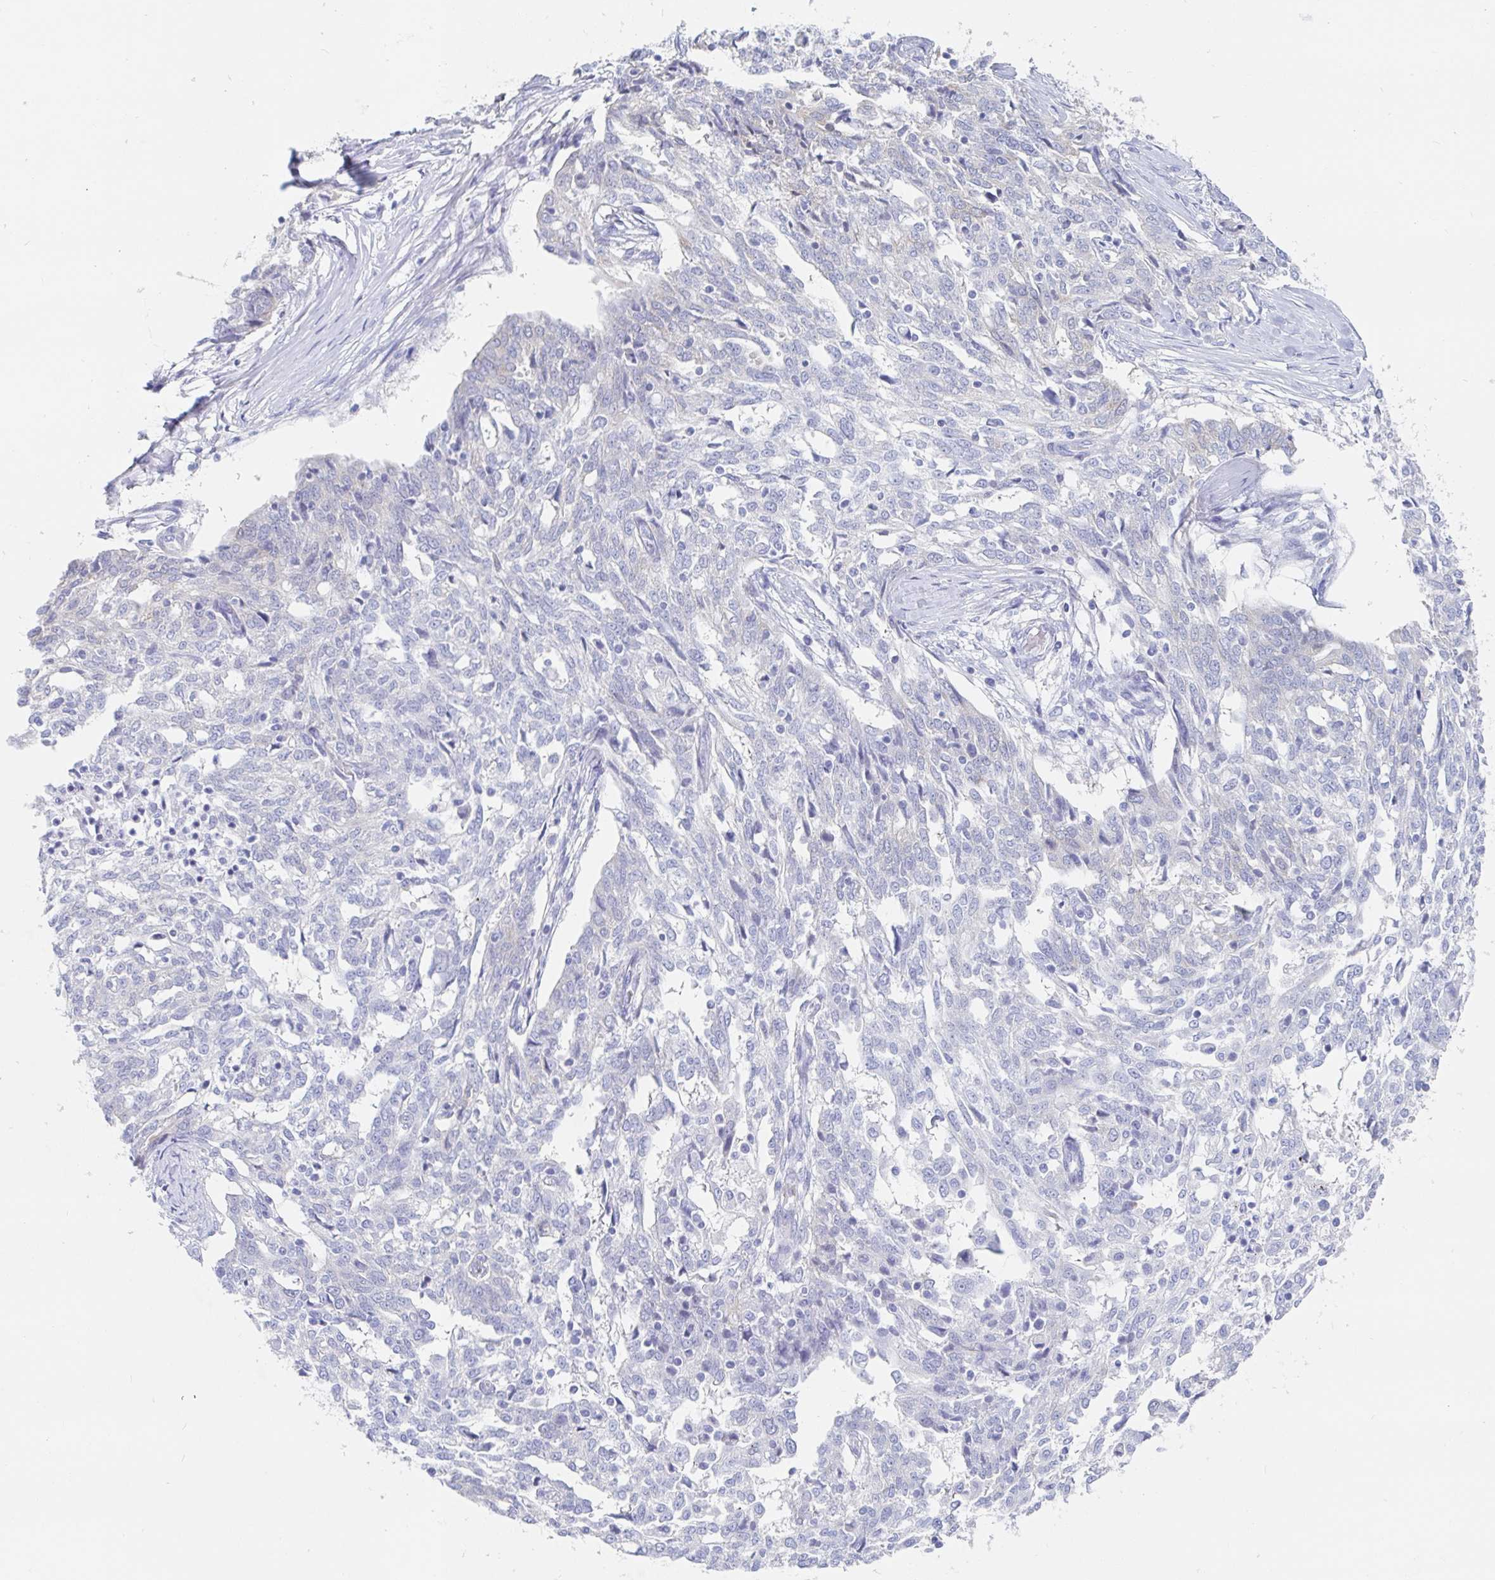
{"staining": {"intensity": "negative", "quantity": "none", "location": "none"}, "tissue": "ovarian cancer", "cell_type": "Tumor cells", "image_type": "cancer", "snomed": [{"axis": "morphology", "description": "Cystadenocarcinoma, serous, NOS"}, {"axis": "topography", "description": "Ovary"}], "caption": "This is a histopathology image of IHC staining of ovarian serous cystadenocarcinoma, which shows no positivity in tumor cells.", "gene": "PACSIN1", "patient": {"sex": "female", "age": 67}}